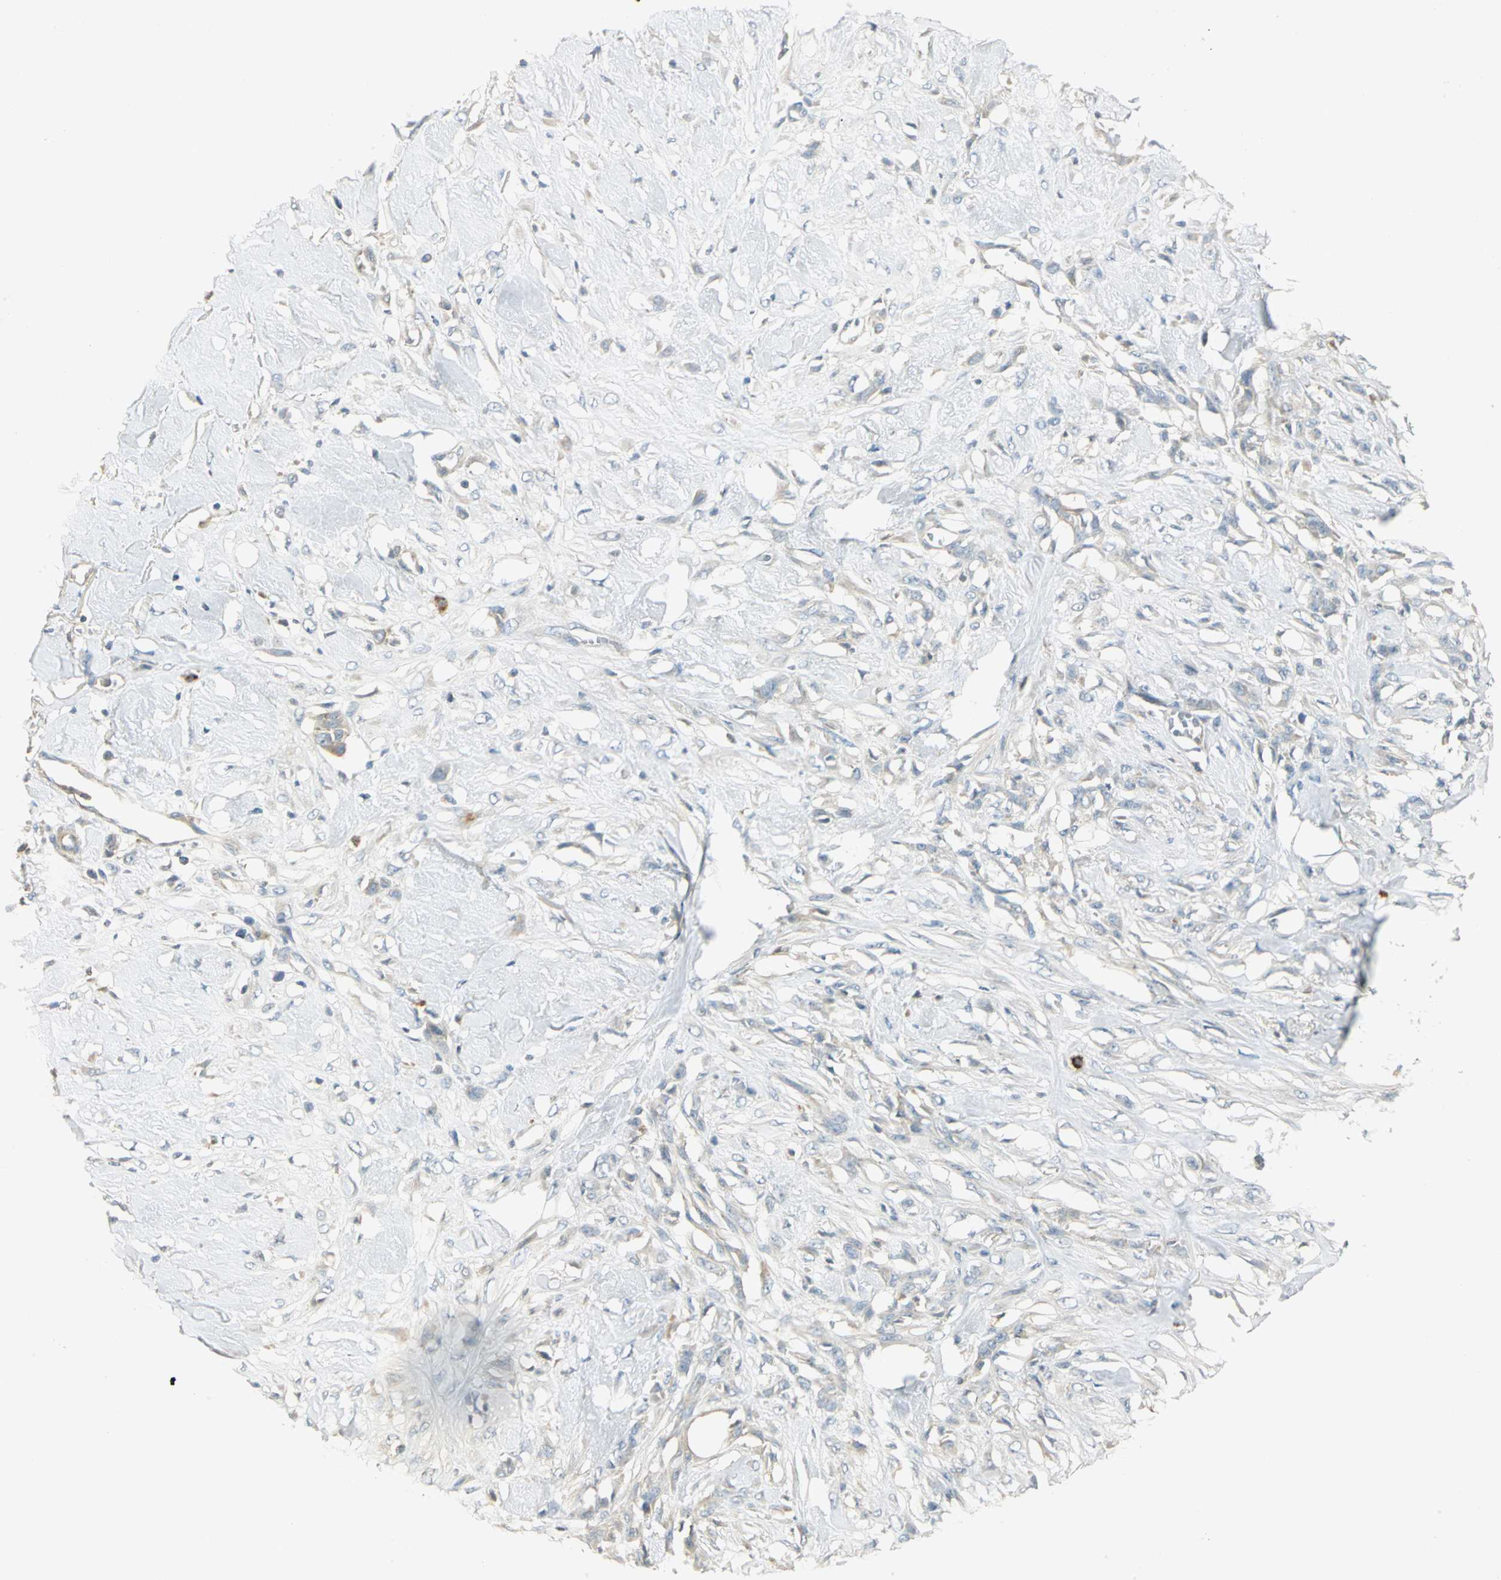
{"staining": {"intensity": "negative", "quantity": "none", "location": "none"}, "tissue": "skin cancer", "cell_type": "Tumor cells", "image_type": "cancer", "snomed": [{"axis": "morphology", "description": "Normal tissue, NOS"}, {"axis": "morphology", "description": "Squamous cell carcinoma, NOS"}, {"axis": "topography", "description": "Skin"}], "caption": "Squamous cell carcinoma (skin) was stained to show a protein in brown. There is no significant positivity in tumor cells.", "gene": "PROC", "patient": {"sex": "female", "age": 59}}